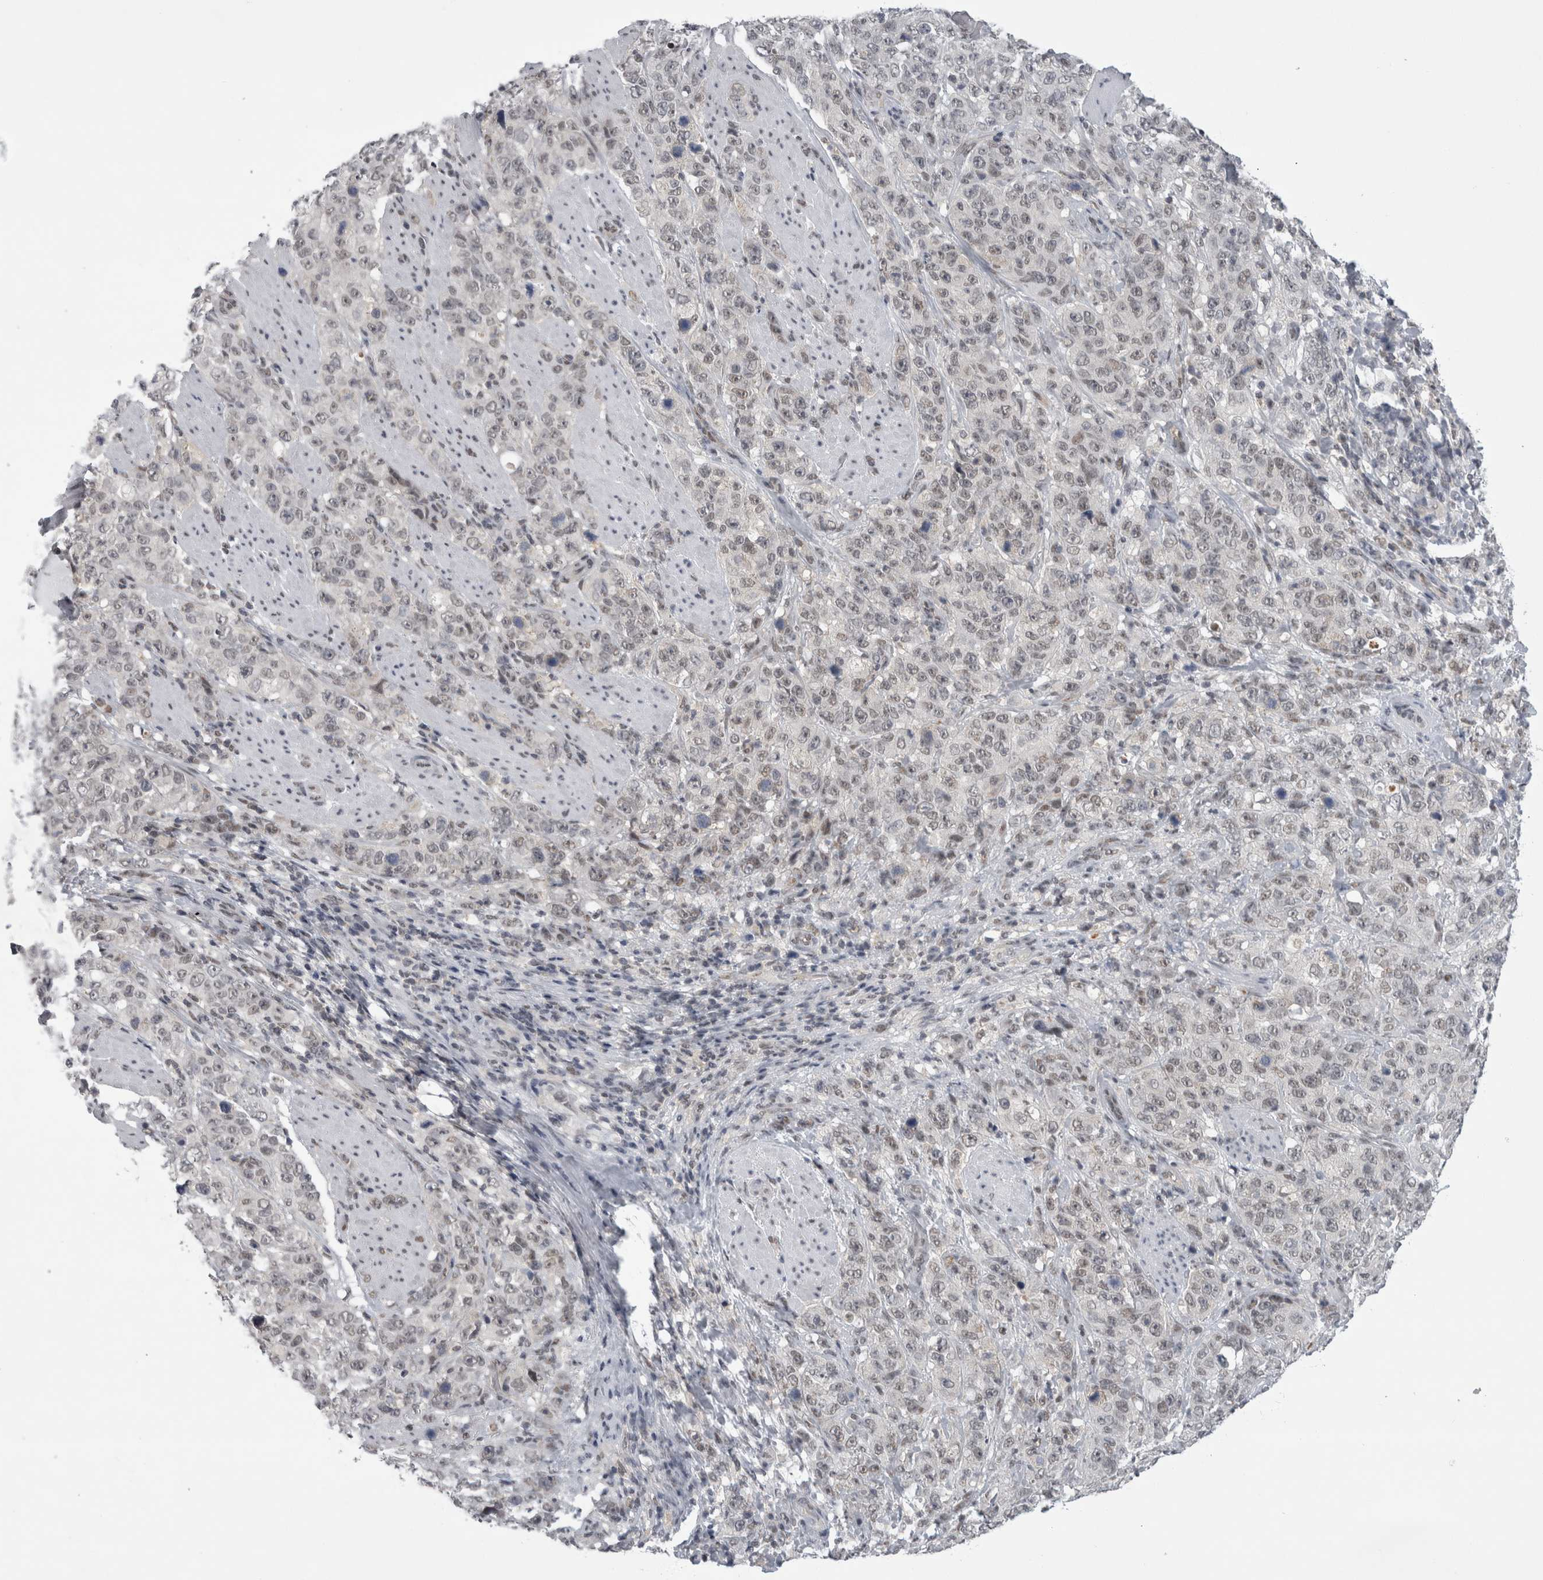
{"staining": {"intensity": "weak", "quantity": ">75%", "location": "nuclear"}, "tissue": "stomach cancer", "cell_type": "Tumor cells", "image_type": "cancer", "snomed": [{"axis": "morphology", "description": "Adenocarcinoma, NOS"}, {"axis": "topography", "description": "Stomach"}], "caption": "IHC of stomach adenocarcinoma displays low levels of weak nuclear positivity in about >75% of tumor cells.", "gene": "PSMB2", "patient": {"sex": "male", "age": 48}}